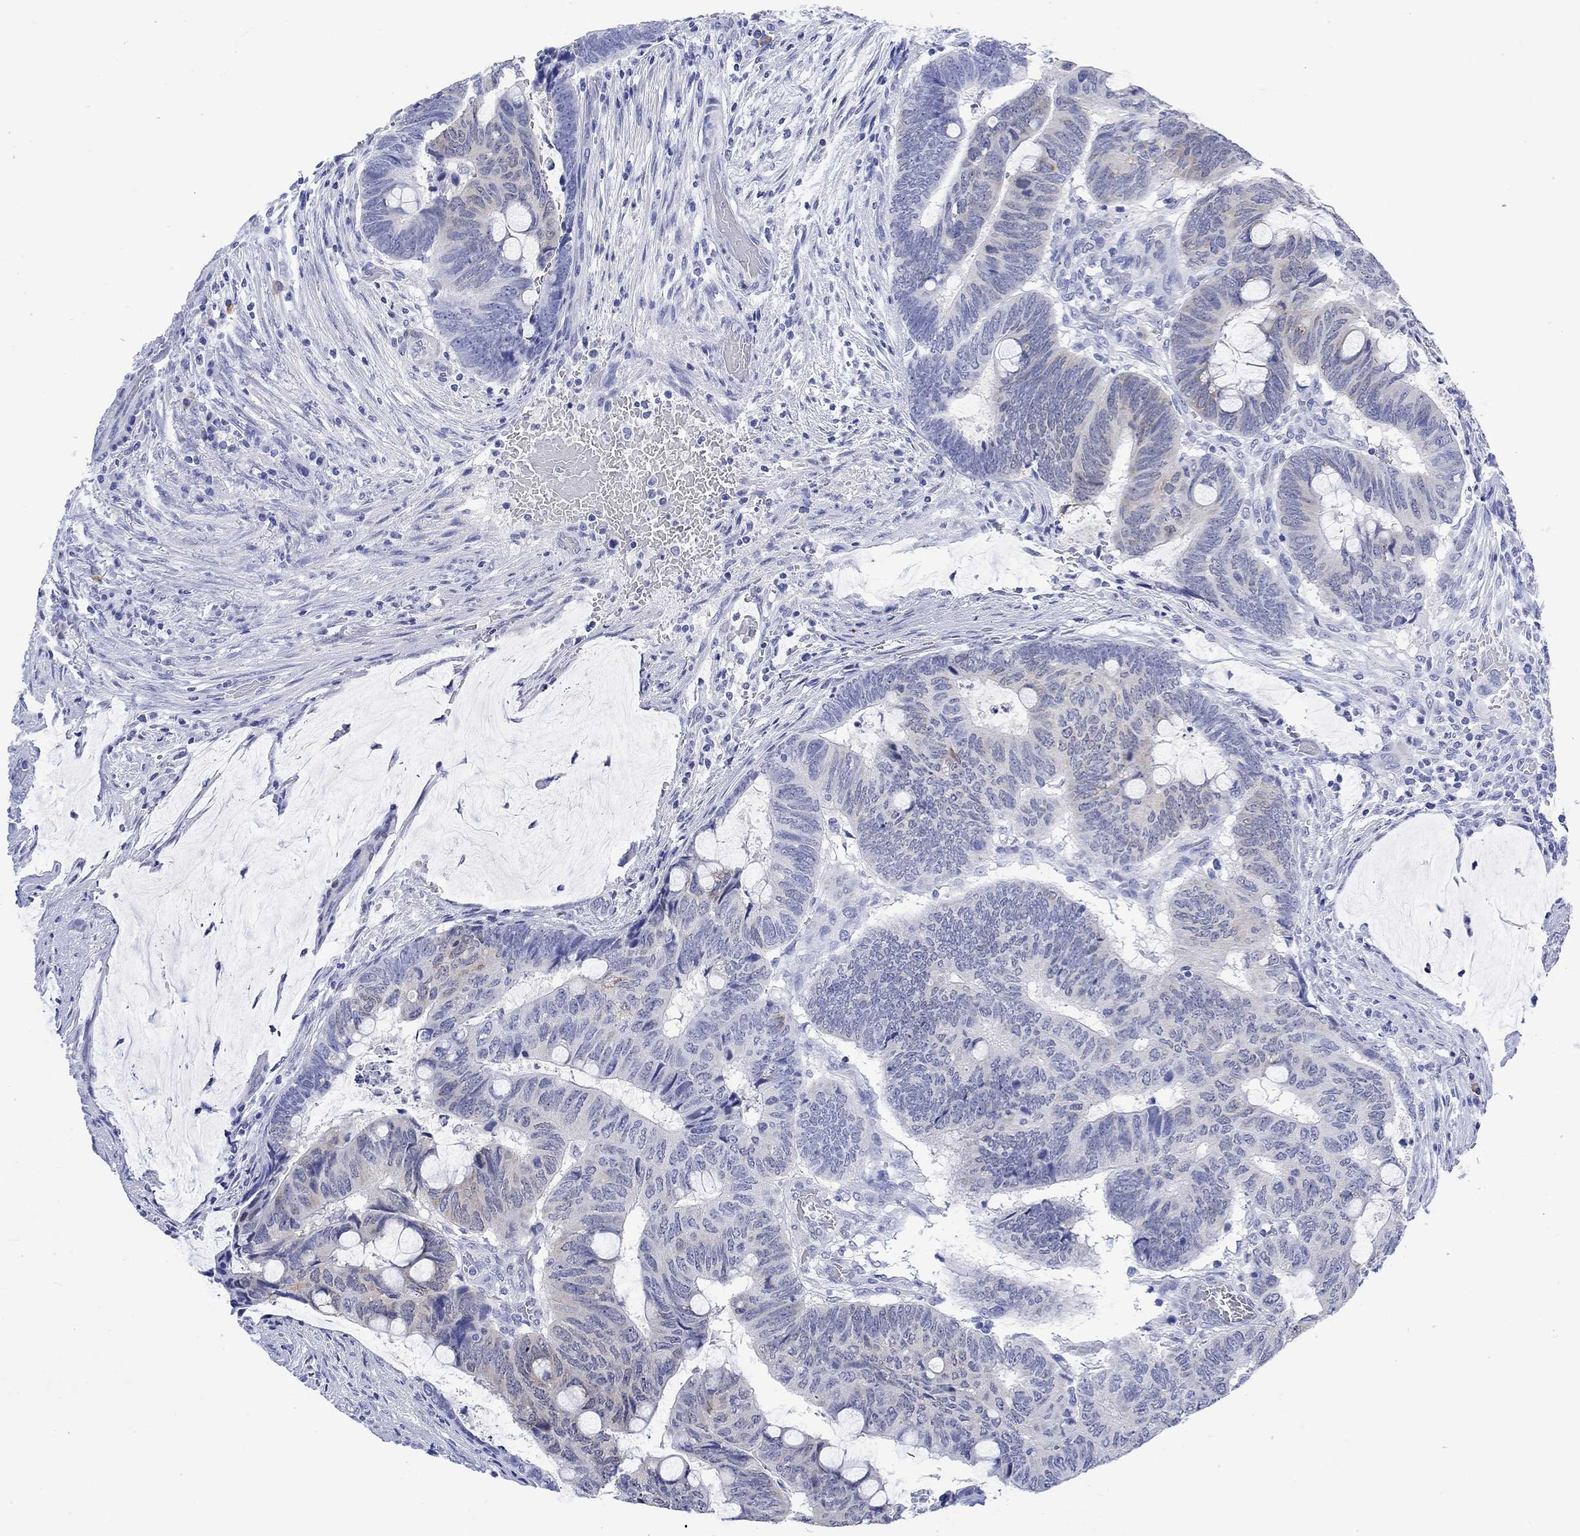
{"staining": {"intensity": "moderate", "quantity": "<25%", "location": "cytoplasmic/membranous,nuclear"}, "tissue": "colorectal cancer", "cell_type": "Tumor cells", "image_type": "cancer", "snomed": [{"axis": "morphology", "description": "Normal tissue, NOS"}, {"axis": "morphology", "description": "Adenocarcinoma, NOS"}, {"axis": "topography", "description": "Rectum"}], "caption": "An image showing moderate cytoplasmic/membranous and nuclear staining in about <25% of tumor cells in adenocarcinoma (colorectal), as visualized by brown immunohistochemical staining.", "gene": "MSI1", "patient": {"sex": "male", "age": 92}}